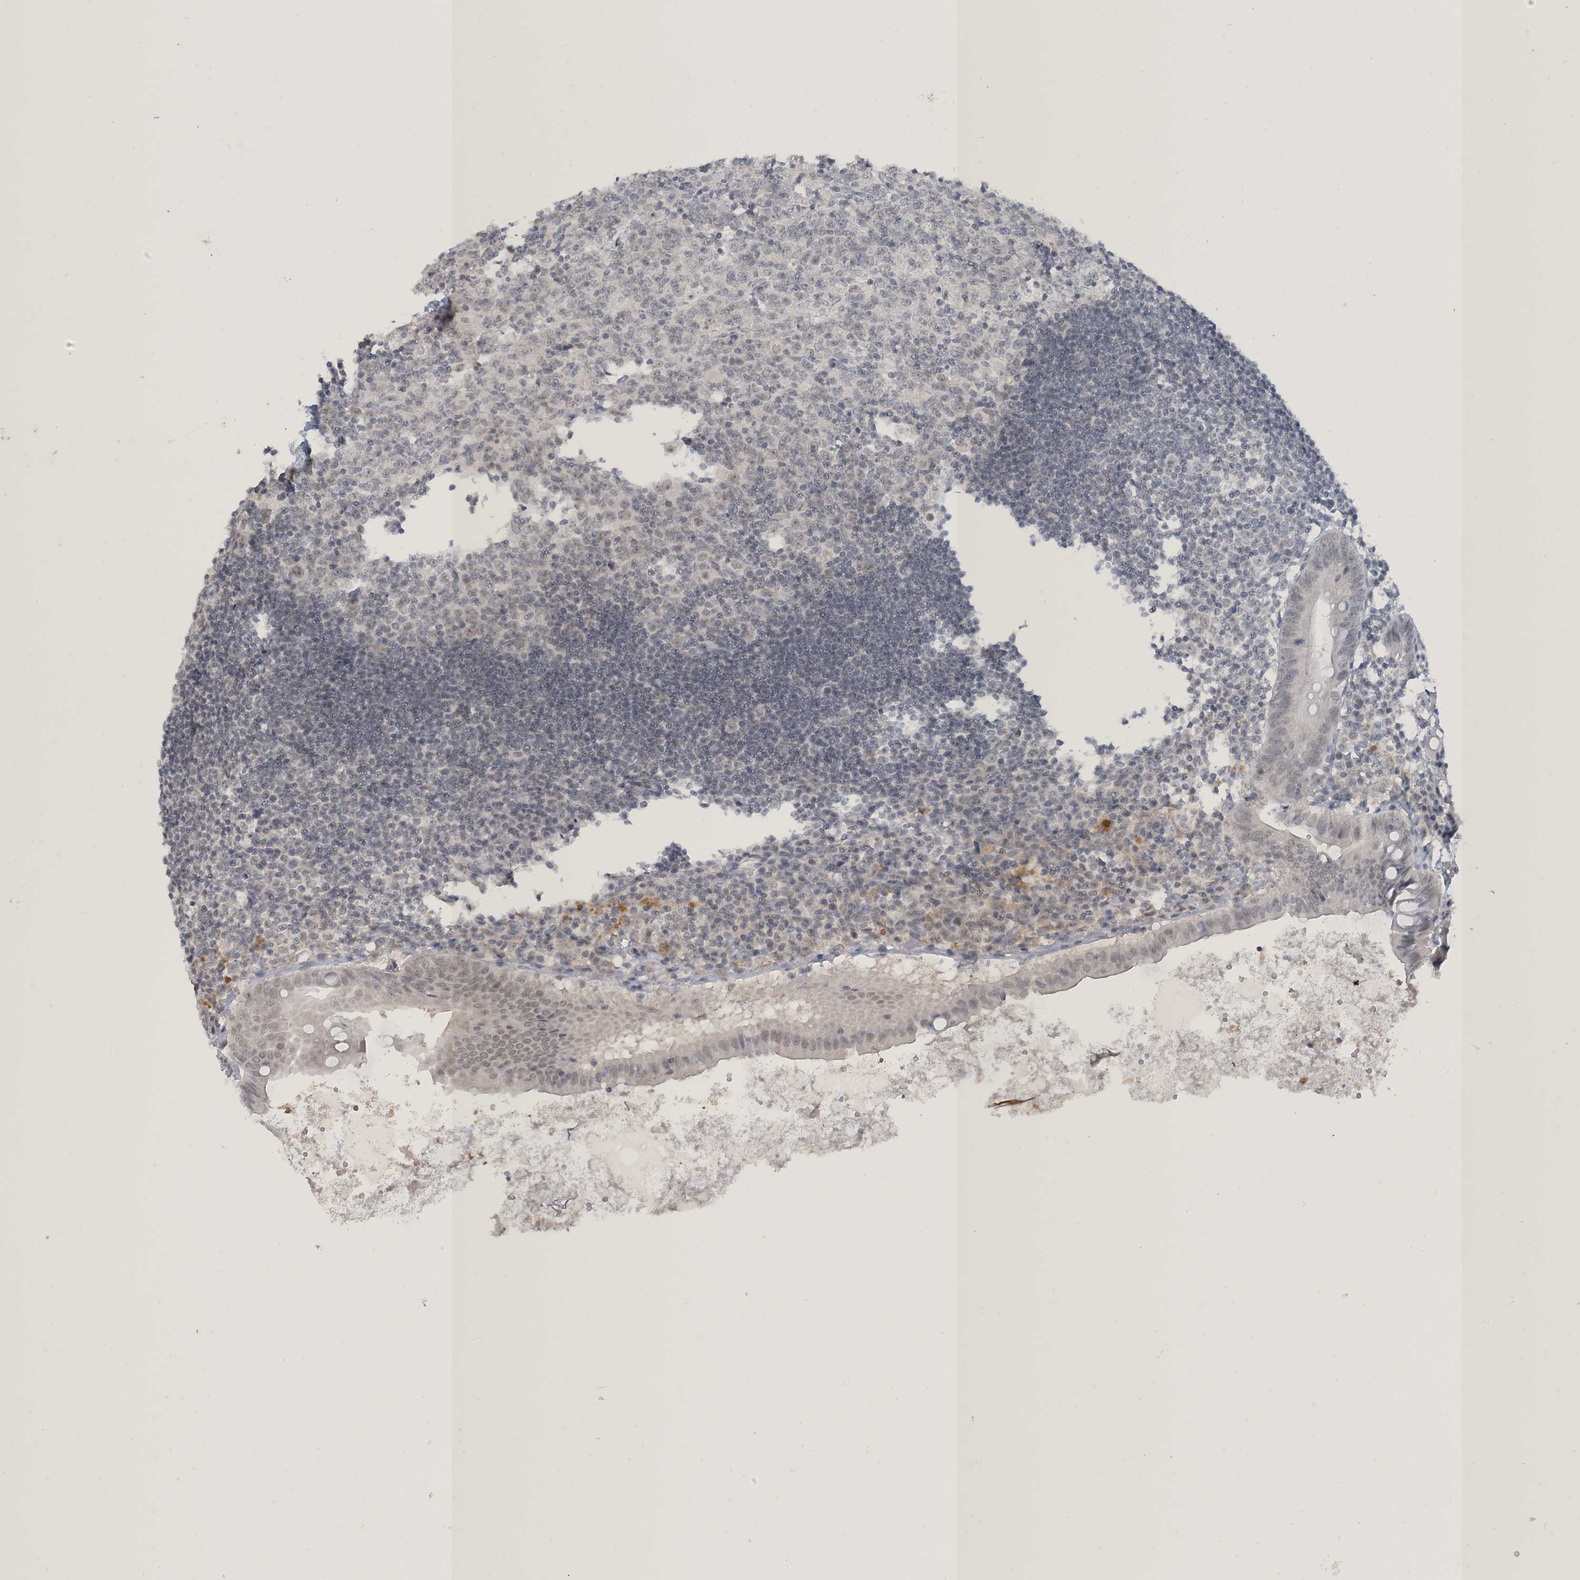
{"staining": {"intensity": "weak", "quantity": "<25%", "location": "nuclear"}, "tissue": "appendix", "cell_type": "Glandular cells", "image_type": "normal", "snomed": [{"axis": "morphology", "description": "Normal tissue, NOS"}, {"axis": "topography", "description": "Appendix"}], "caption": "Immunohistochemical staining of unremarkable human appendix exhibits no significant expression in glandular cells. The staining is performed using DAB brown chromogen with nuclei counter-stained in using hematoxylin.", "gene": "ZNF674", "patient": {"sex": "female", "age": 54}}